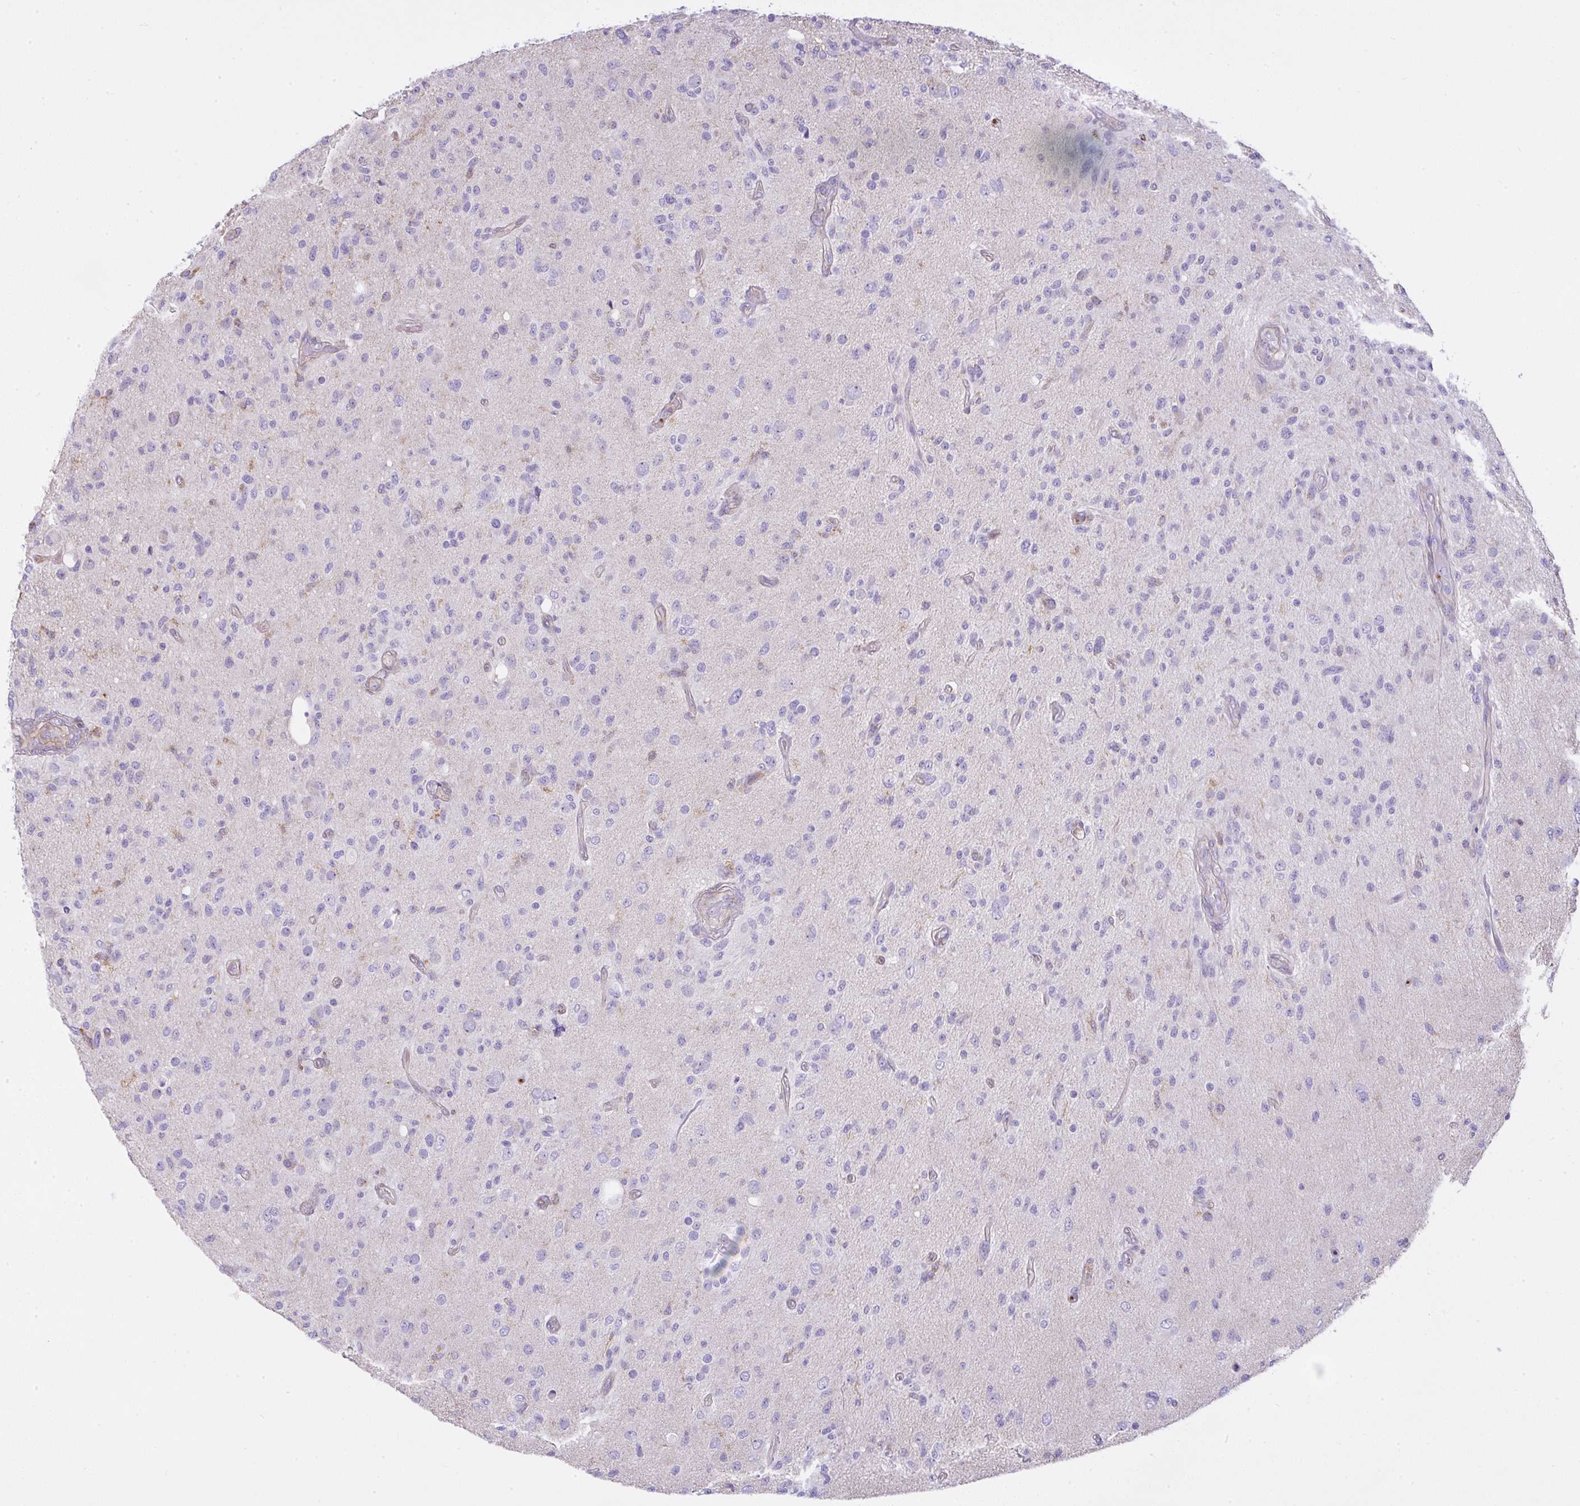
{"staining": {"intensity": "negative", "quantity": "none", "location": "none"}, "tissue": "glioma", "cell_type": "Tumor cells", "image_type": "cancer", "snomed": [{"axis": "morphology", "description": "Glioma, malignant, High grade"}, {"axis": "topography", "description": "Brain"}], "caption": "This is a micrograph of immunohistochemistry (IHC) staining of high-grade glioma (malignant), which shows no expression in tumor cells.", "gene": "CCDC142", "patient": {"sex": "female", "age": 67}}